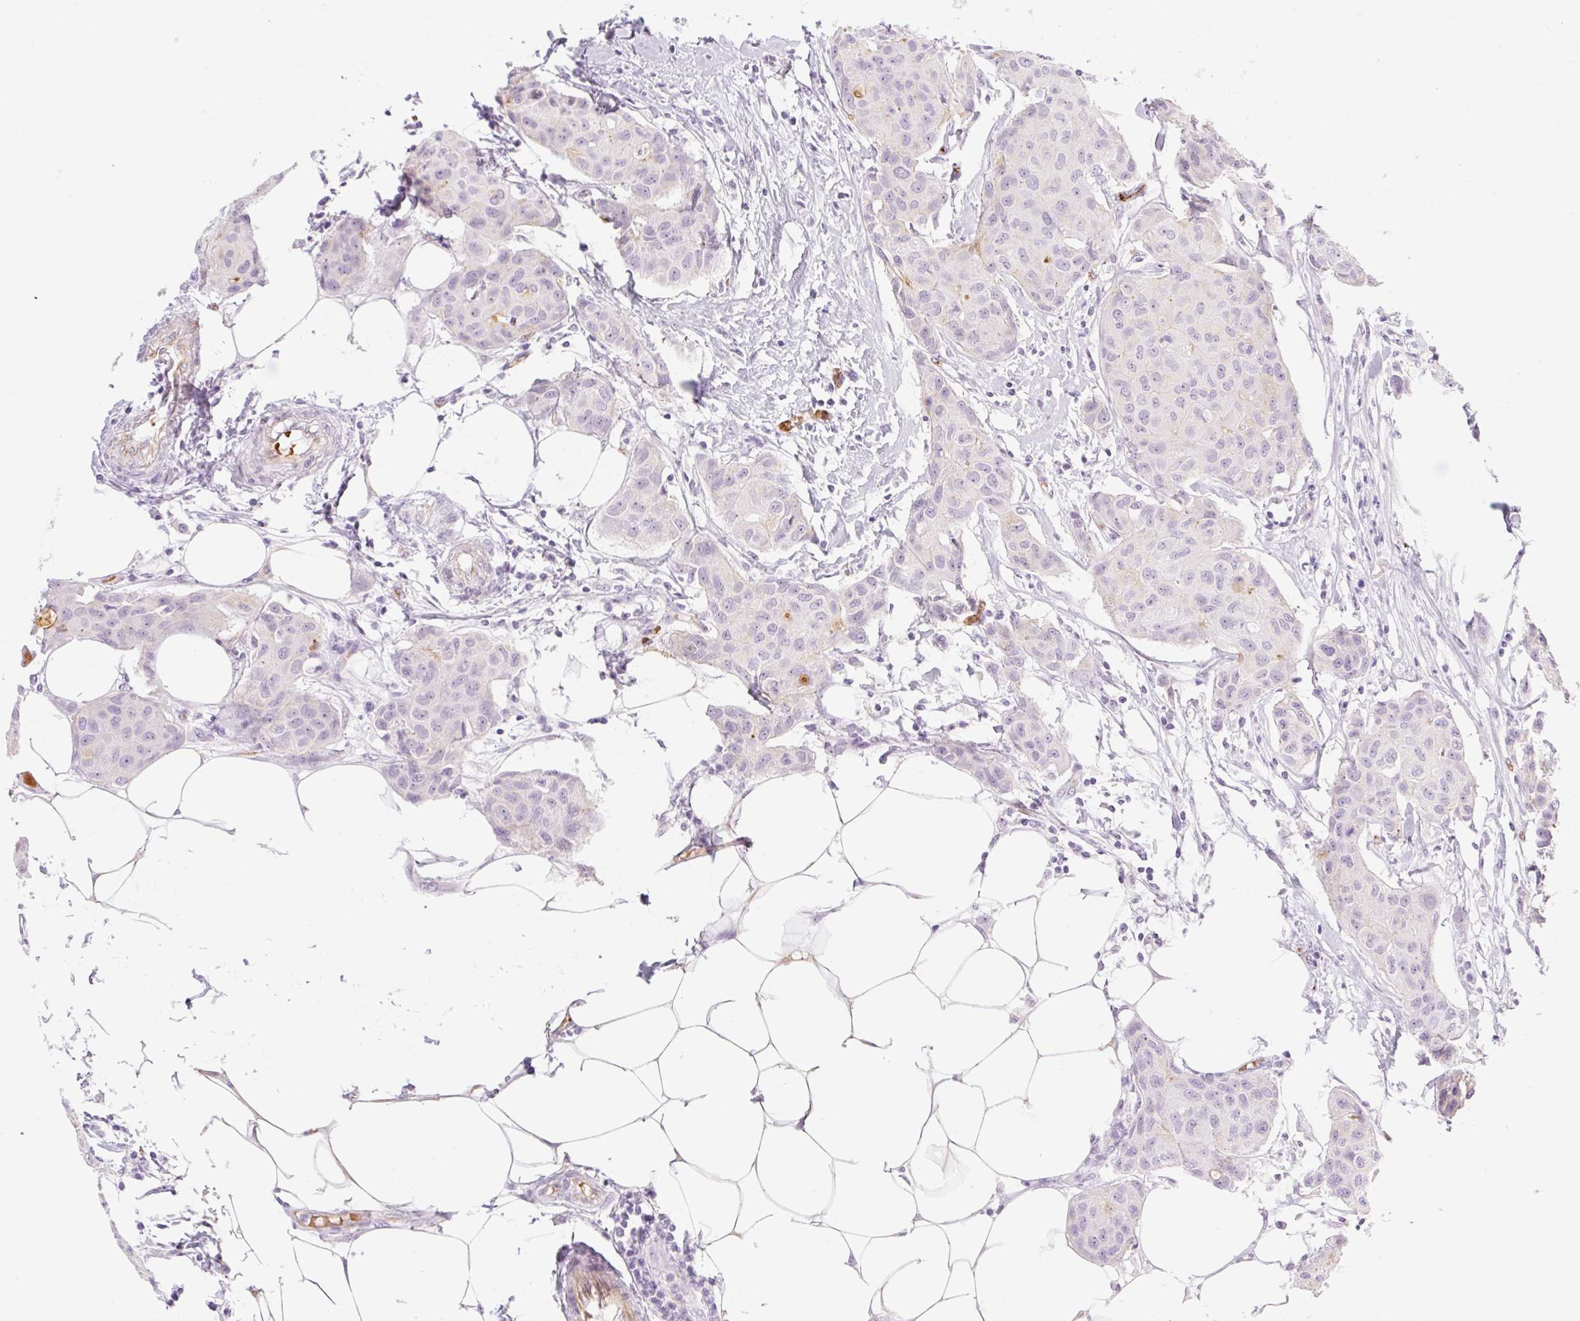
{"staining": {"intensity": "negative", "quantity": "none", "location": "none"}, "tissue": "breast cancer", "cell_type": "Tumor cells", "image_type": "cancer", "snomed": [{"axis": "morphology", "description": "Duct carcinoma"}, {"axis": "topography", "description": "Breast"}, {"axis": "topography", "description": "Lymph node"}], "caption": "This micrograph is of infiltrating ductal carcinoma (breast) stained with immunohistochemistry to label a protein in brown with the nuclei are counter-stained blue. There is no expression in tumor cells.", "gene": "TAF1L", "patient": {"sex": "female", "age": 80}}